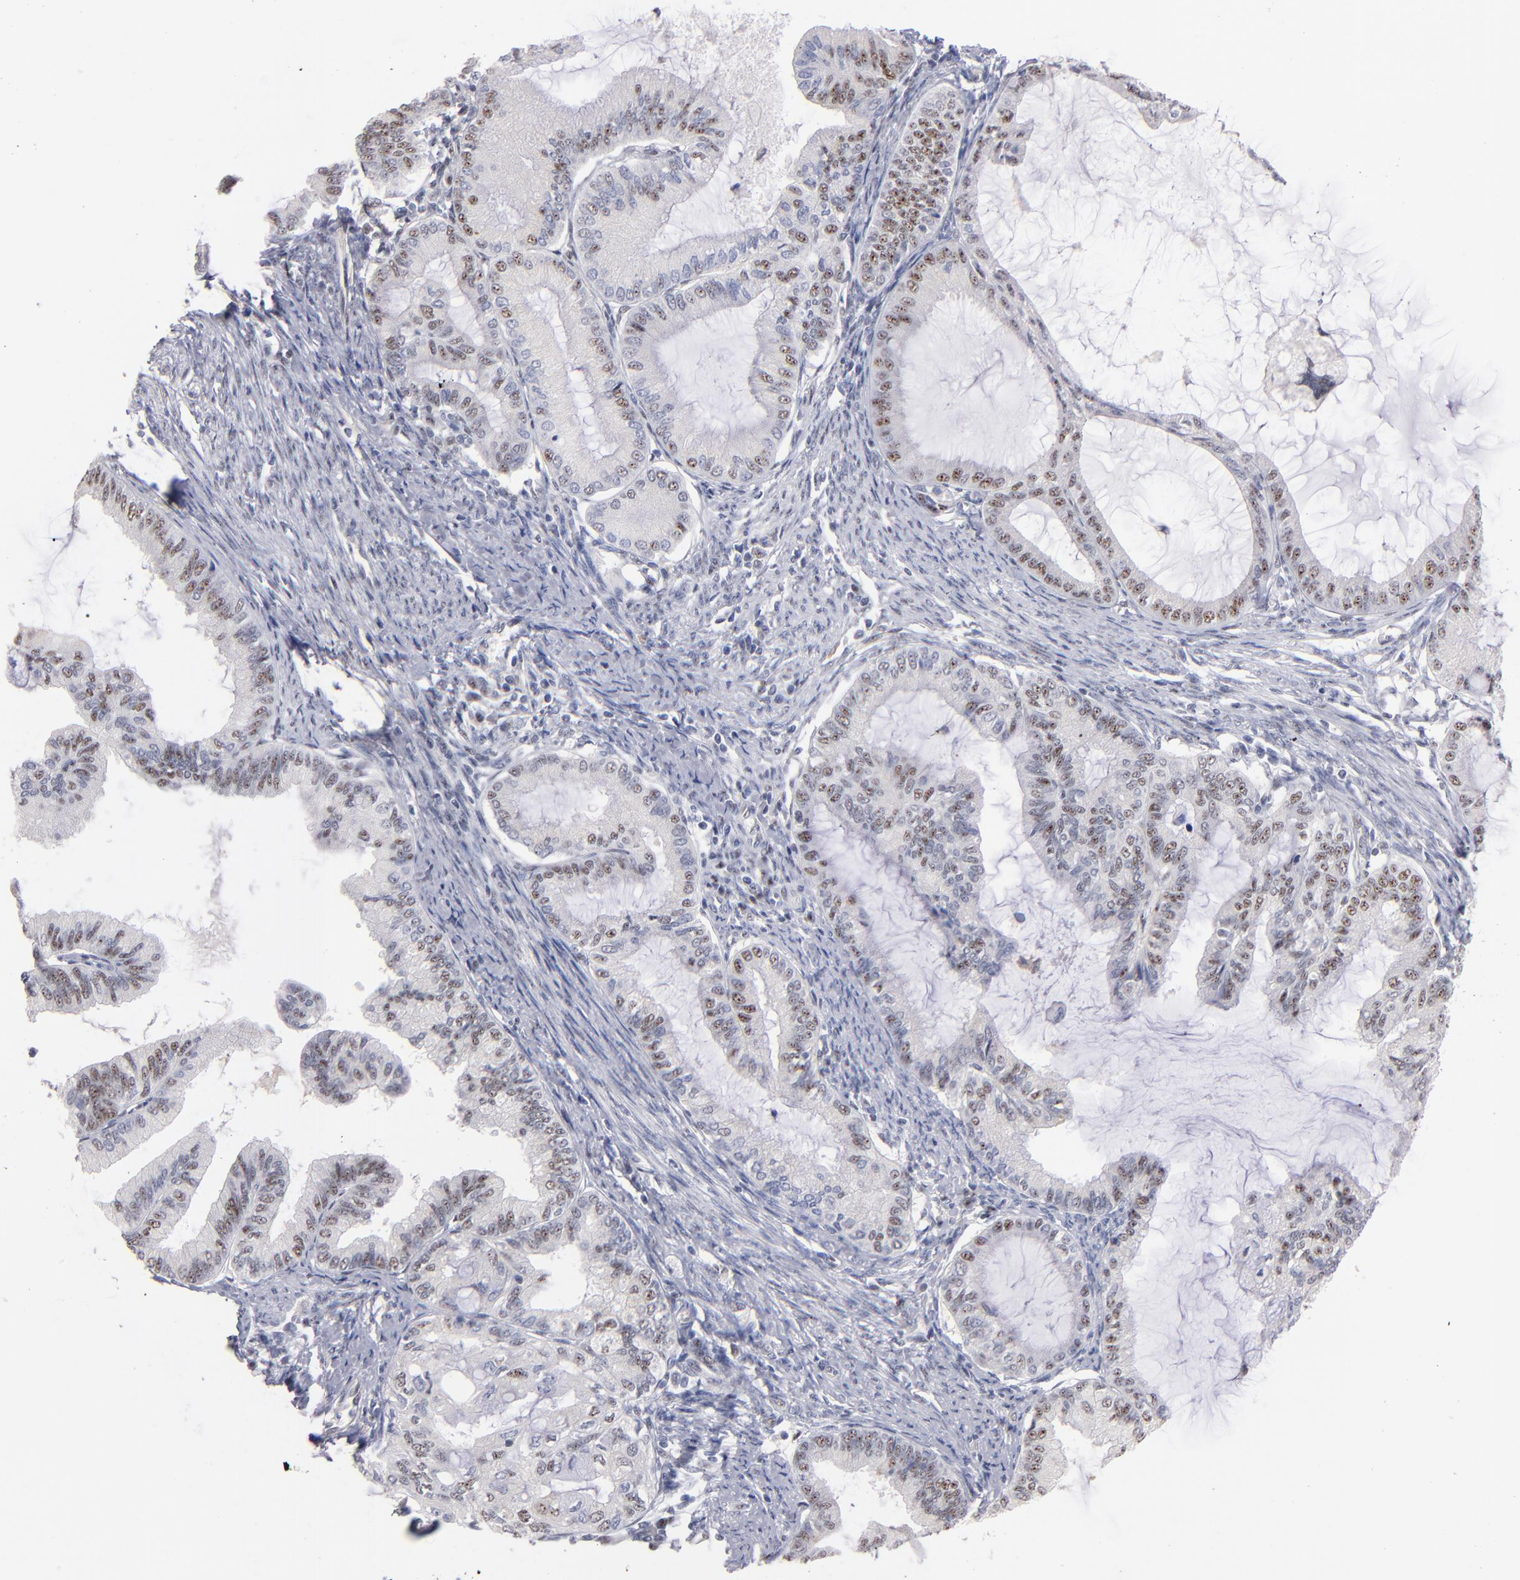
{"staining": {"intensity": "moderate", "quantity": "25%-75%", "location": "nuclear"}, "tissue": "endometrial cancer", "cell_type": "Tumor cells", "image_type": "cancer", "snomed": [{"axis": "morphology", "description": "Adenocarcinoma, NOS"}, {"axis": "topography", "description": "Endometrium"}], "caption": "DAB (3,3'-diaminobenzidine) immunohistochemical staining of adenocarcinoma (endometrial) demonstrates moderate nuclear protein expression in approximately 25%-75% of tumor cells. Nuclei are stained in blue.", "gene": "RAF1", "patient": {"sex": "female", "age": 86}}